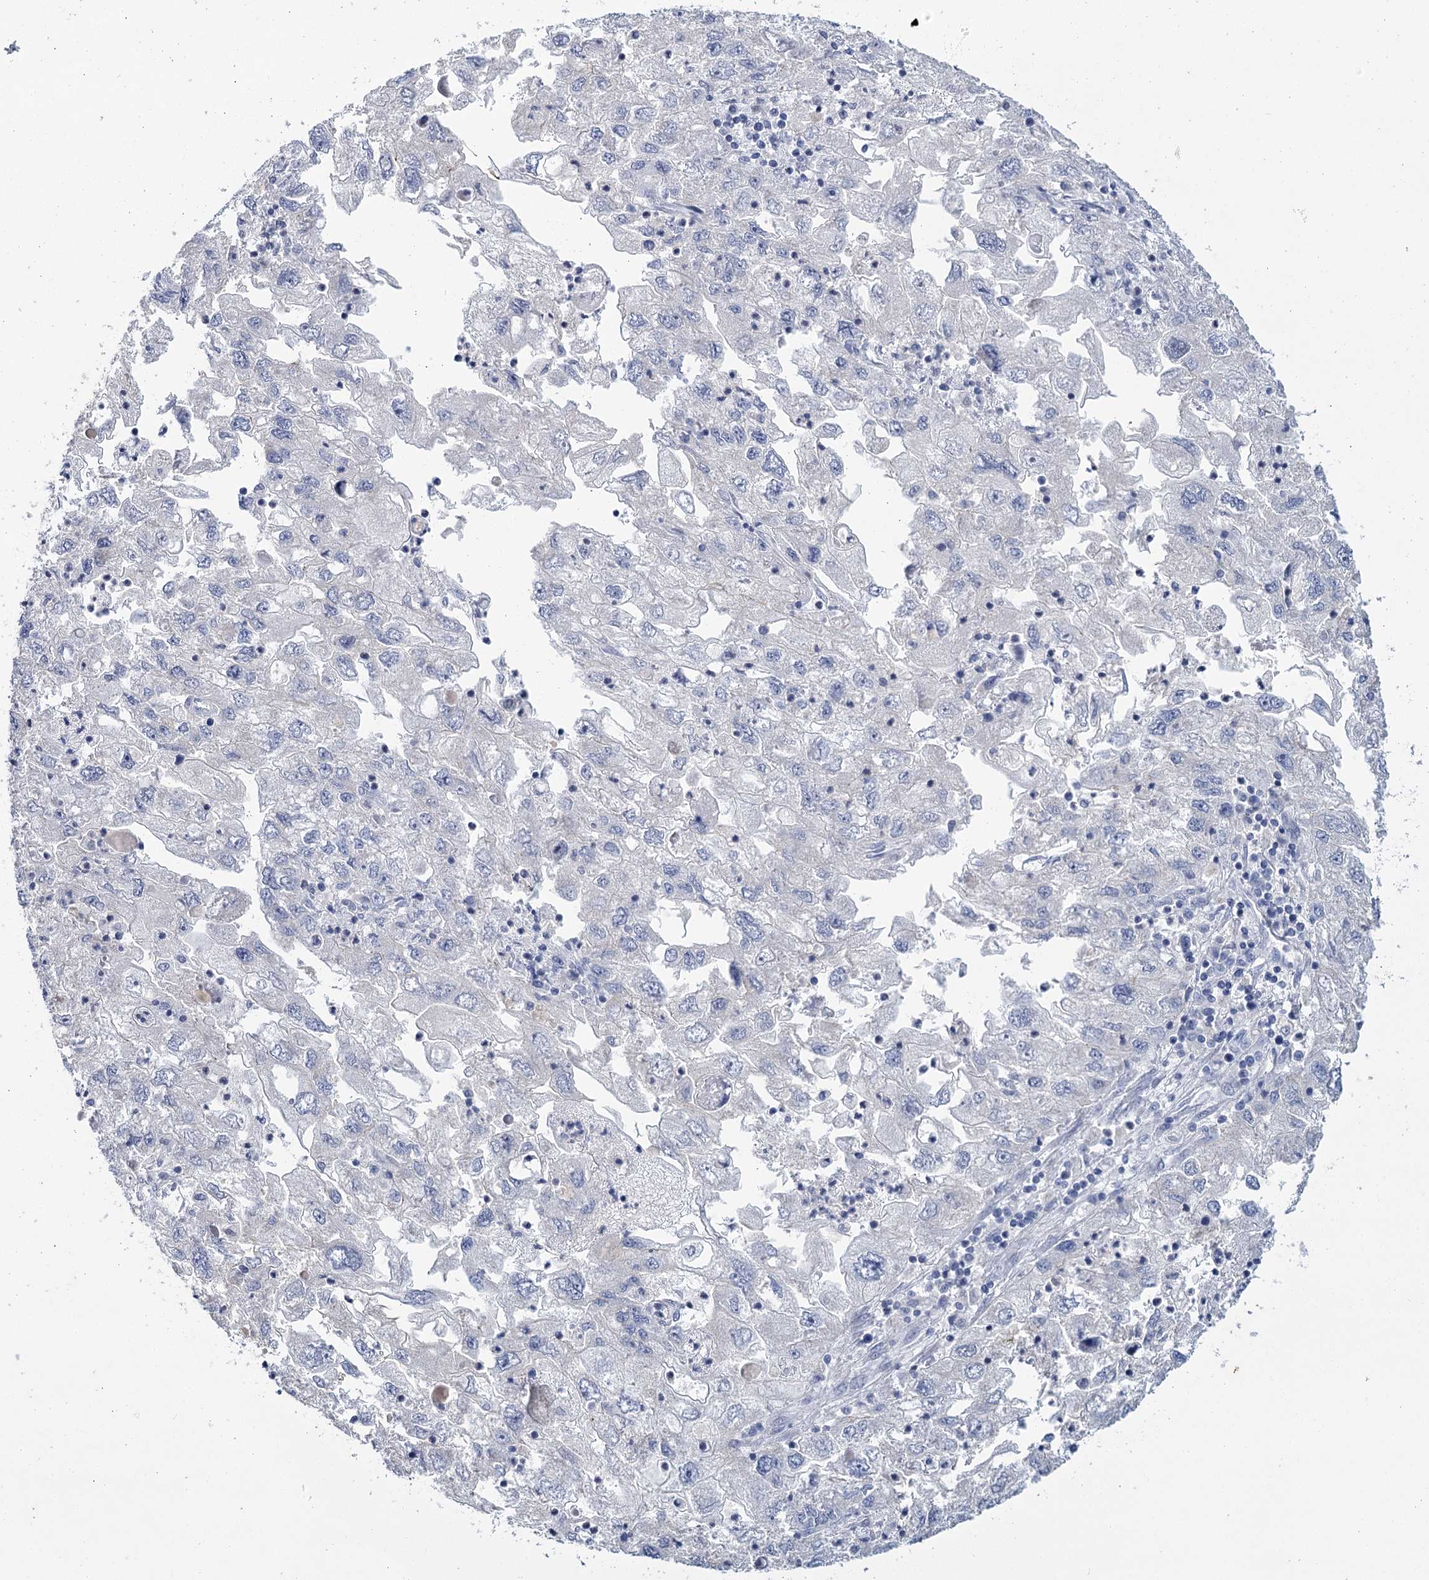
{"staining": {"intensity": "negative", "quantity": "none", "location": "none"}, "tissue": "endometrial cancer", "cell_type": "Tumor cells", "image_type": "cancer", "snomed": [{"axis": "morphology", "description": "Adenocarcinoma, NOS"}, {"axis": "topography", "description": "Endometrium"}], "caption": "Tumor cells show no significant protein positivity in endometrial cancer.", "gene": "IGSF3", "patient": {"sex": "female", "age": 49}}